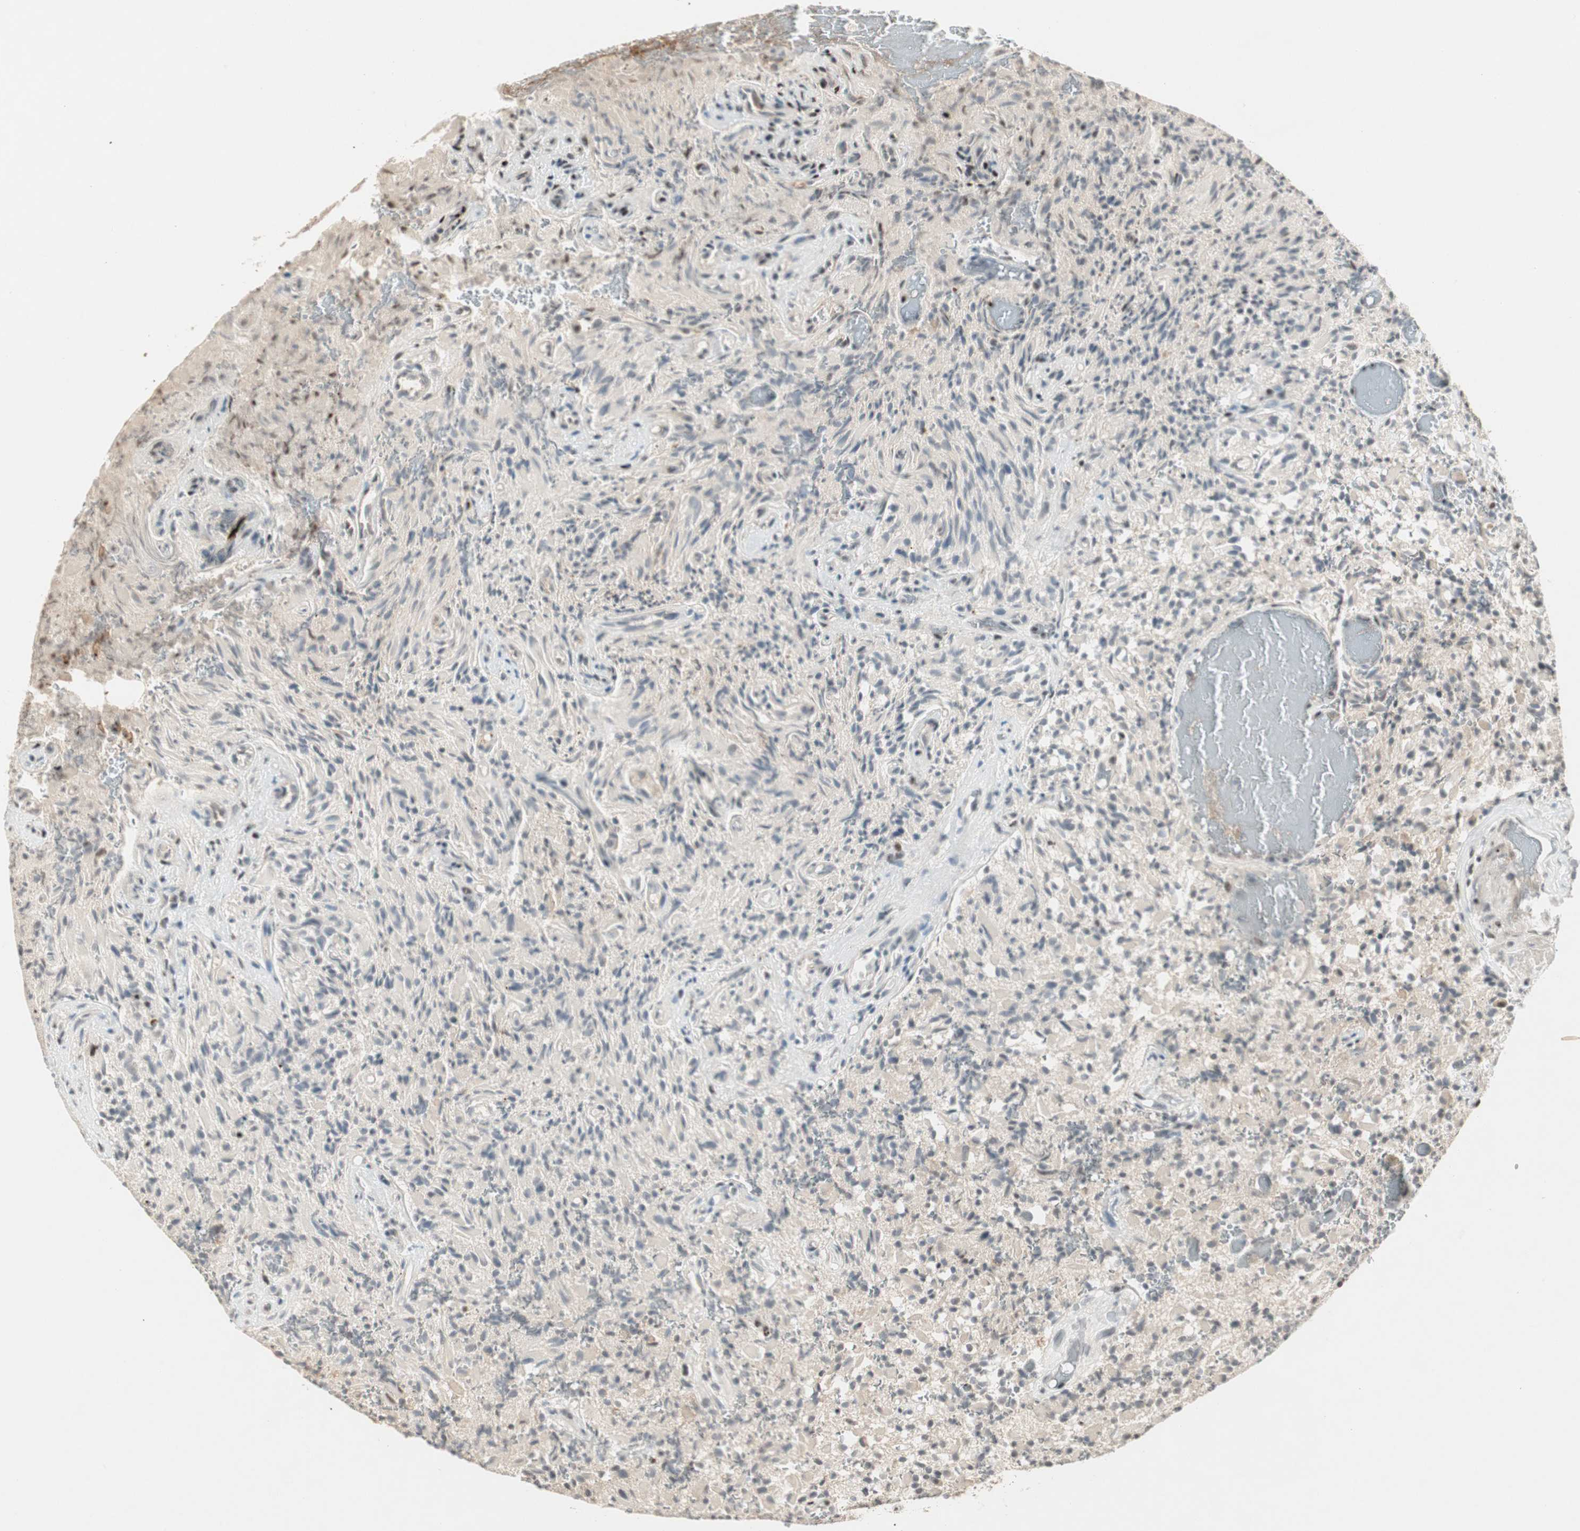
{"staining": {"intensity": "weak", "quantity": "25%-75%", "location": "cytoplasmic/membranous"}, "tissue": "glioma", "cell_type": "Tumor cells", "image_type": "cancer", "snomed": [{"axis": "morphology", "description": "Glioma, malignant, High grade"}, {"axis": "topography", "description": "Brain"}], "caption": "There is low levels of weak cytoplasmic/membranous staining in tumor cells of malignant glioma (high-grade), as demonstrated by immunohistochemical staining (brown color).", "gene": "ACSL5", "patient": {"sex": "male", "age": 71}}